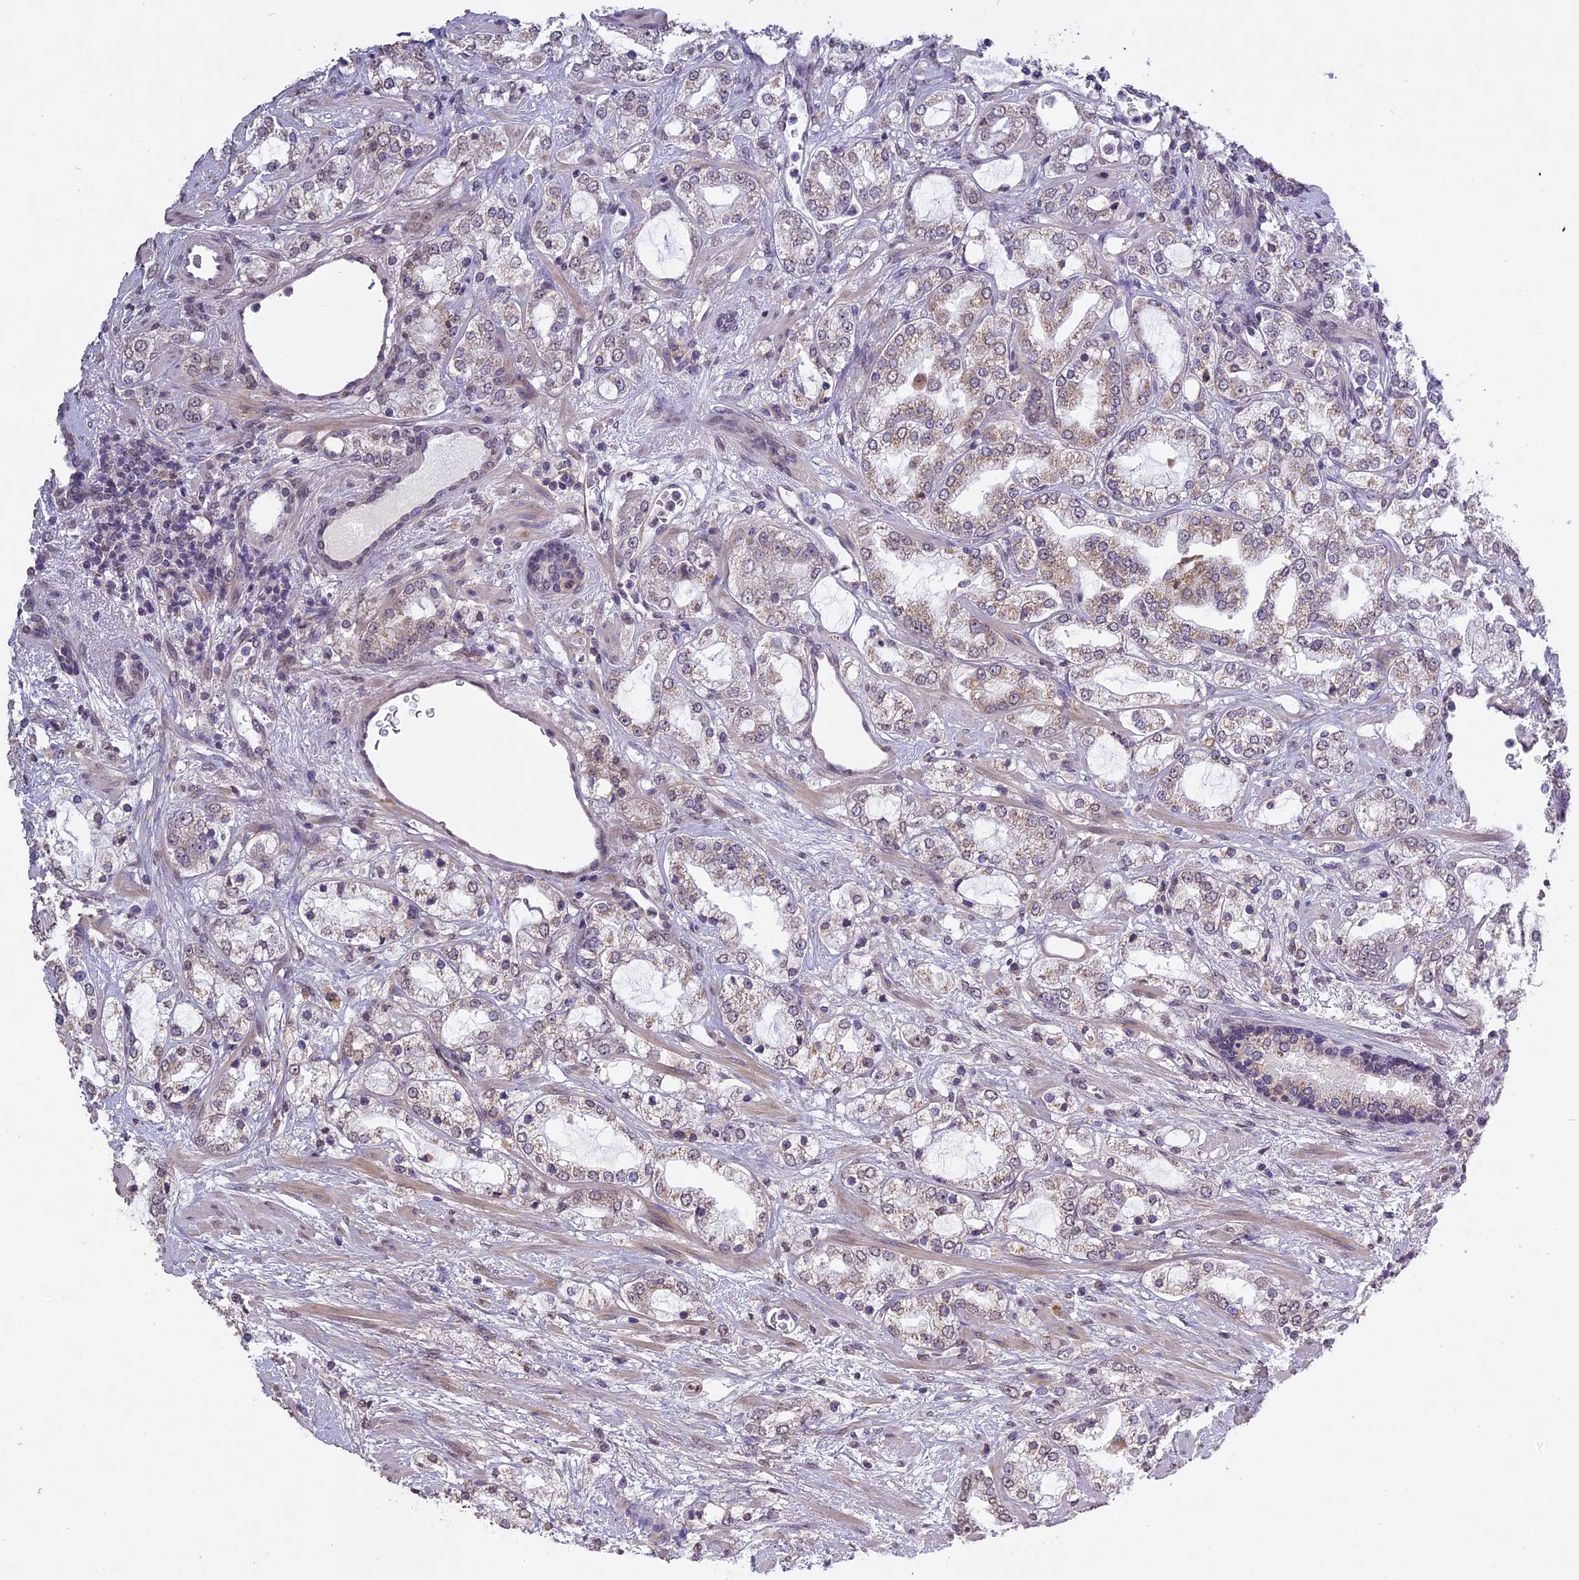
{"staining": {"intensity": "weak", "quantity": "25%-75%", "location": "cytoplasmic/membranous"}, "tissue": "prostate cancer", "cell_type": "Tumor cells", "image_type": "cancer", "snomed": [{"axis": "morphology", "description": "Adenocarcinoma, High grade"}, {"axis": "topography", "description": "Prostate"}], "caption": "IHC of prostate cancer (high-grade adenocarcinoma) exhibits low levels of weak cytoplasmic/membranous staining in approximately 25%-75% of tumor cells.", "gene": "ERG28", "patient": {"sex": "male", "age": 64}}